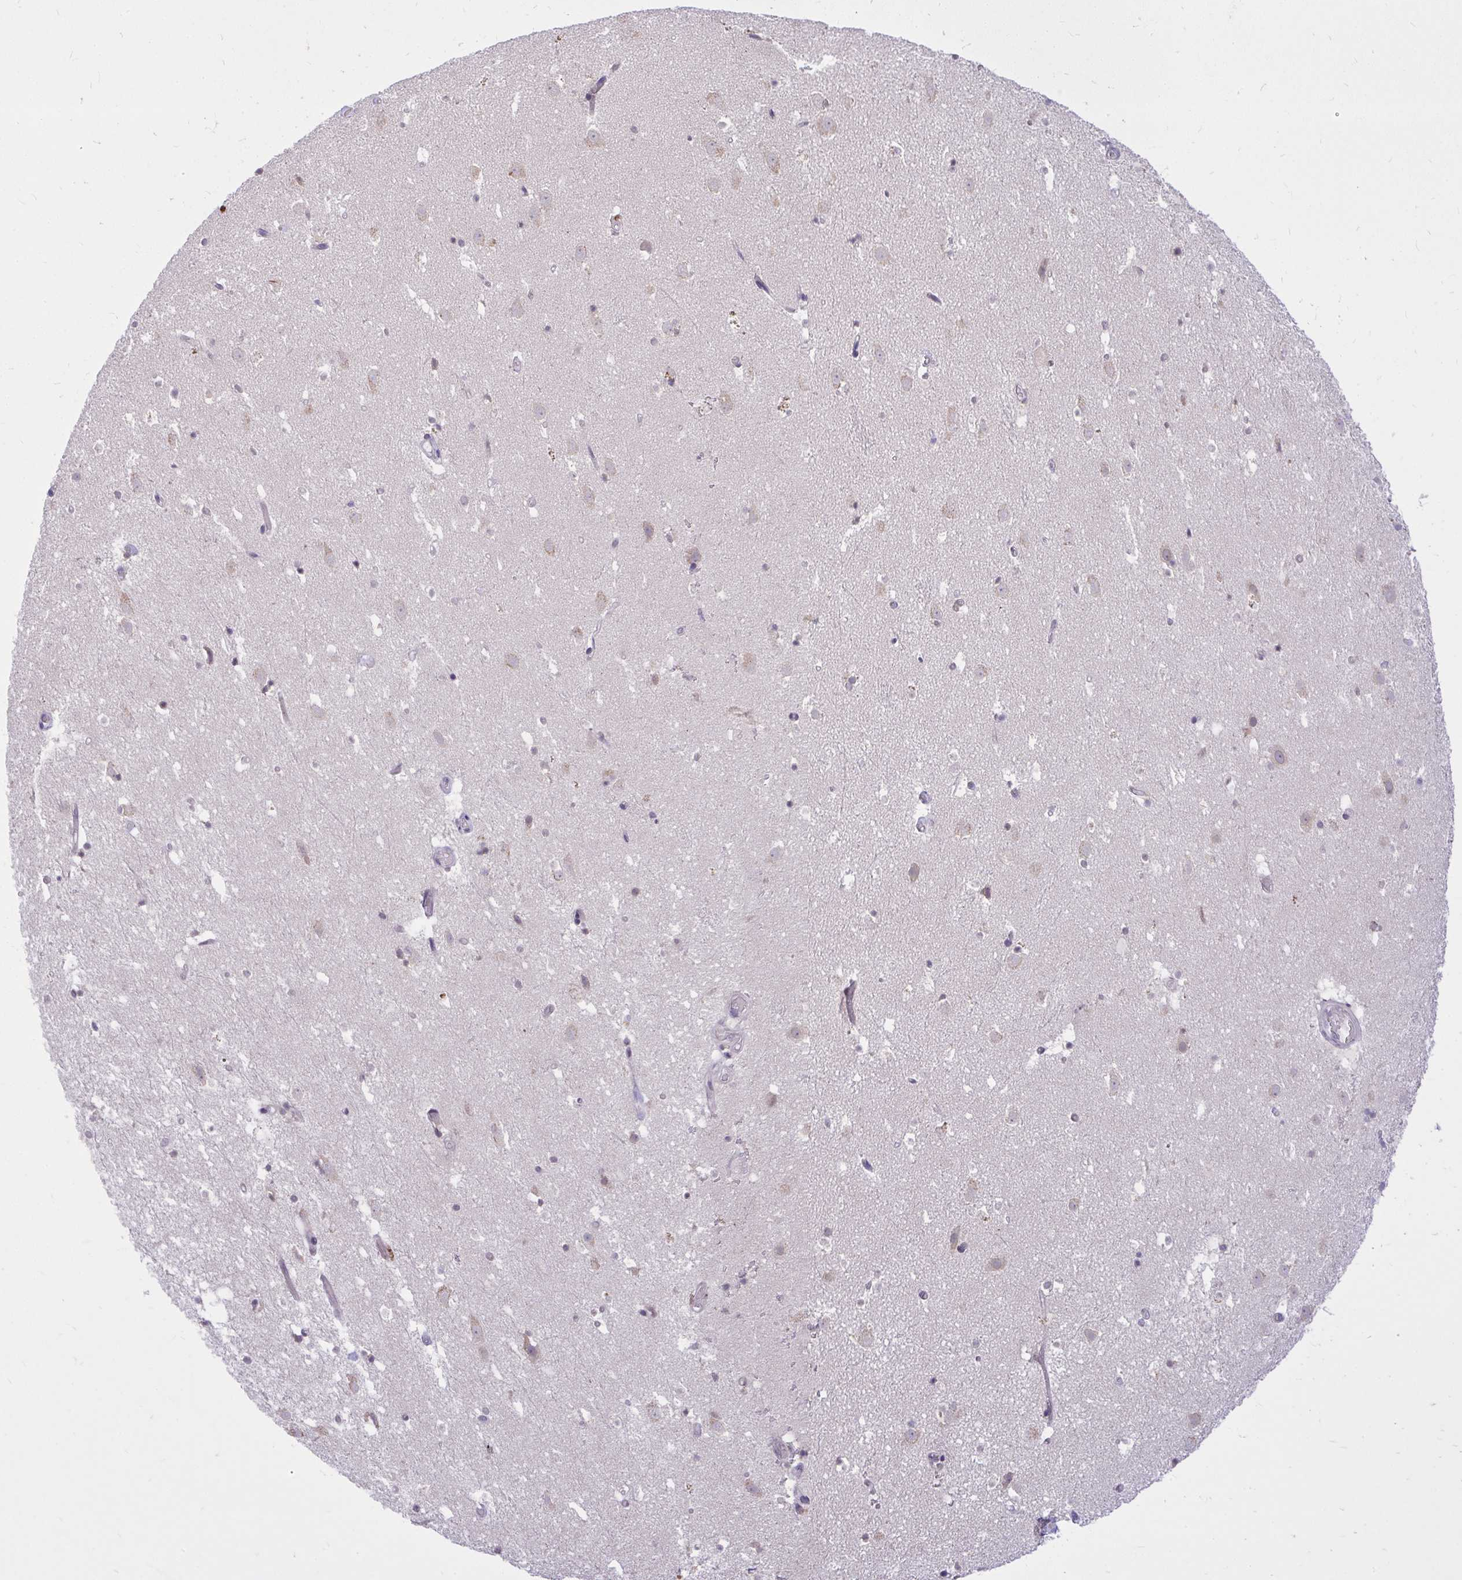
{"staining": {"intensity": "negative", "quantity": "none", "location": "none"}, "tissue": "caudate", "cell_type": "Glial cells", "image_type": "normal", "snomed": [{"axis": "morphology", "description": "Normal tissue, NOS"}, {"axis": "topography", "description": "Lateral ventricle wall"}], "caption": "Immunohistochemical staining of normal human caudate reveals no significant expression in glial cells. (Stains: DAB (3,3'-diaminobenzidine) immunohistochemistry with hematoxylin counter stain, Microscopy: brightfield microscopy at high magnification).", "gene": "DPY19L1", "patient": {"sex": "male", "age": 37}}